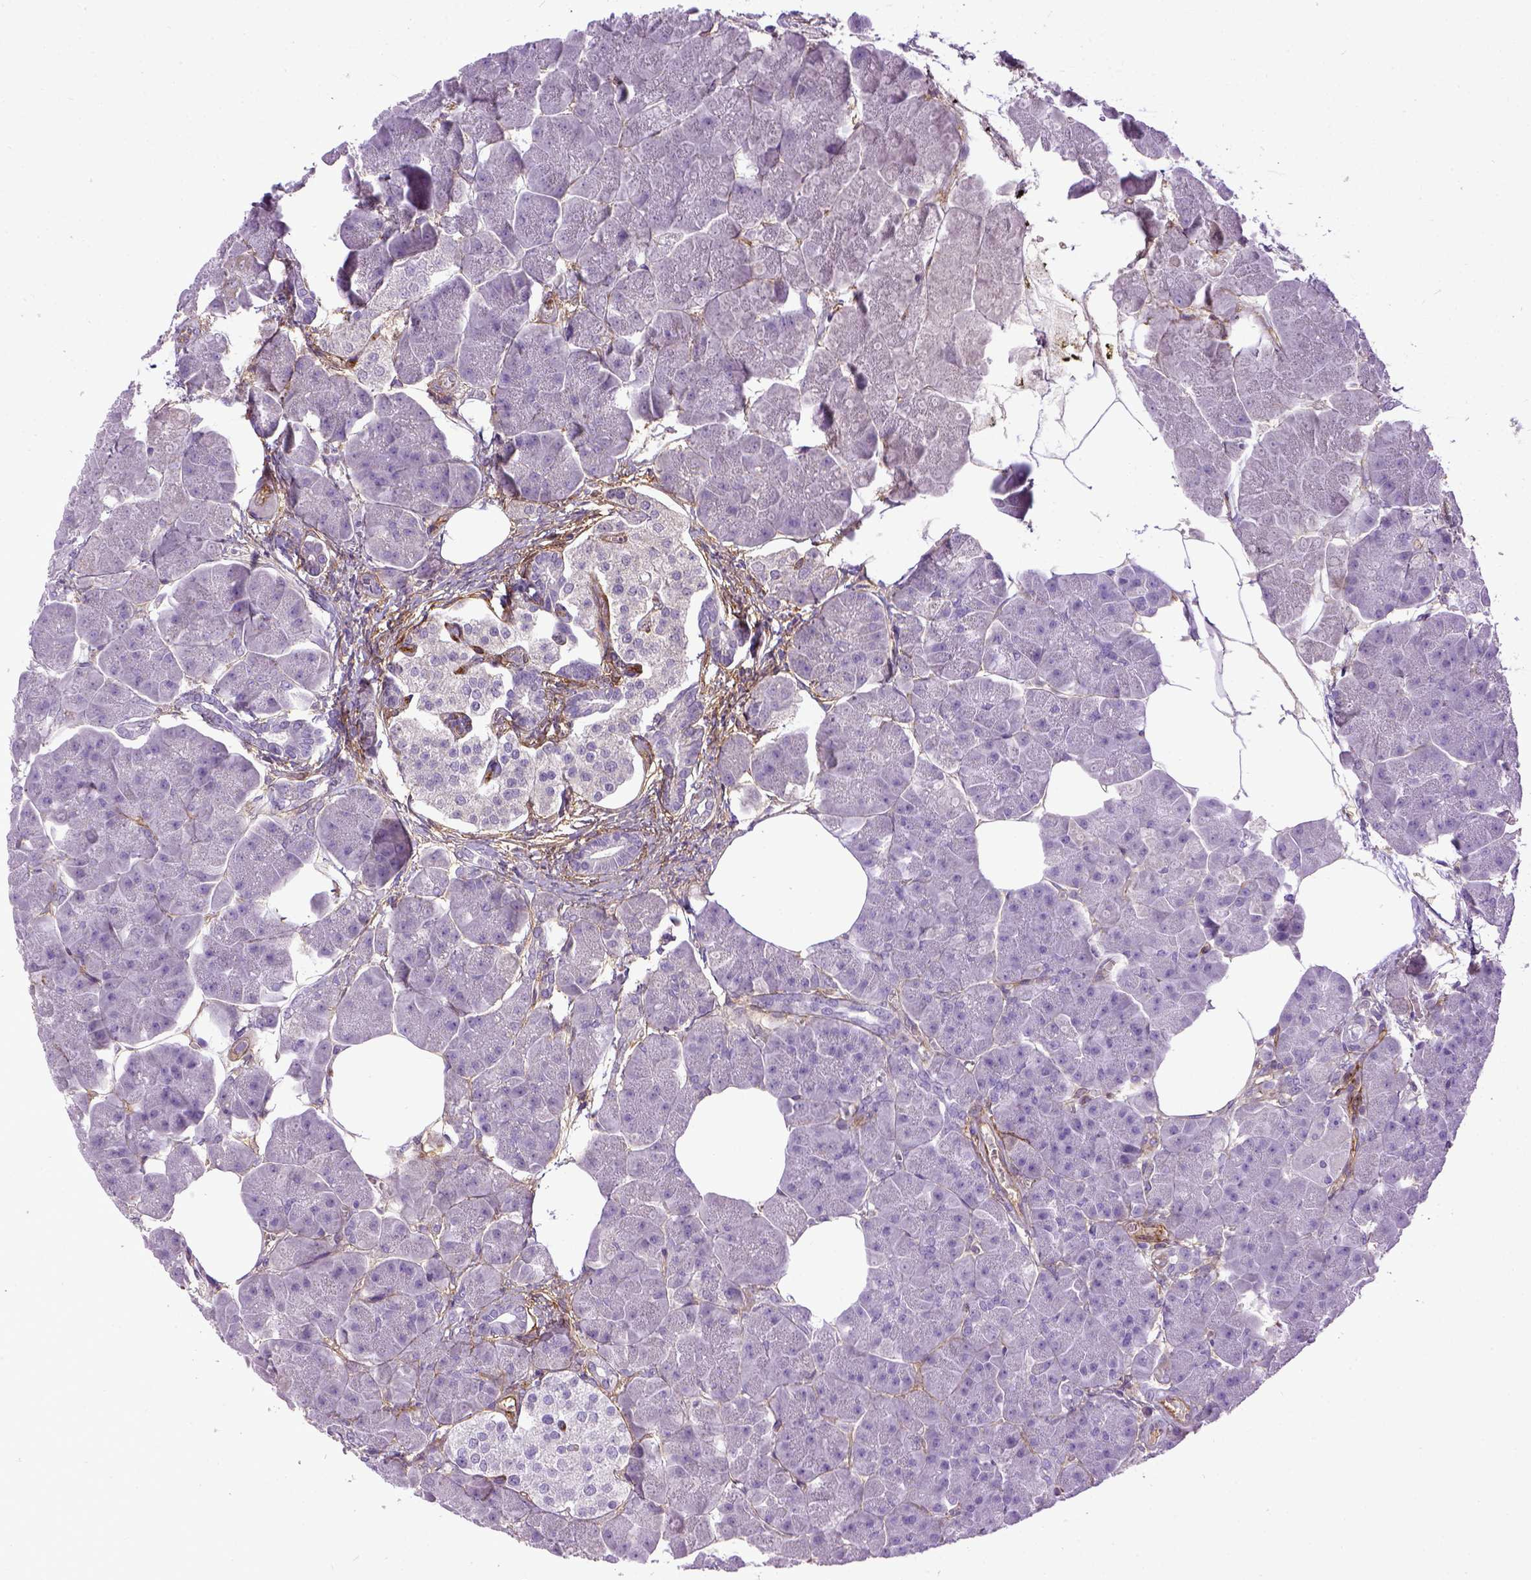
{"staining": {"intensity": "negative", "quantity": "none", "location": "none"}, "tissue": "pancreas", "cell_type": "Exocrine glandular cells", "image_type": "normal", "snomed": [{"axis": "morphology", "description": "Normal tissue, NOS"}, {"axis": "topography", "description": "Adipose tissue"}, {"axis": "topography", "description": "Pancreas"}, {"axis": "topography", "description": "Peripheral nerve tissue"}], "caption": "Exocrine glandular cells are negative for brown protein staining in benign pancreas.", "gene": "ENG", "patient": {"sex": "female", "age": 58}}